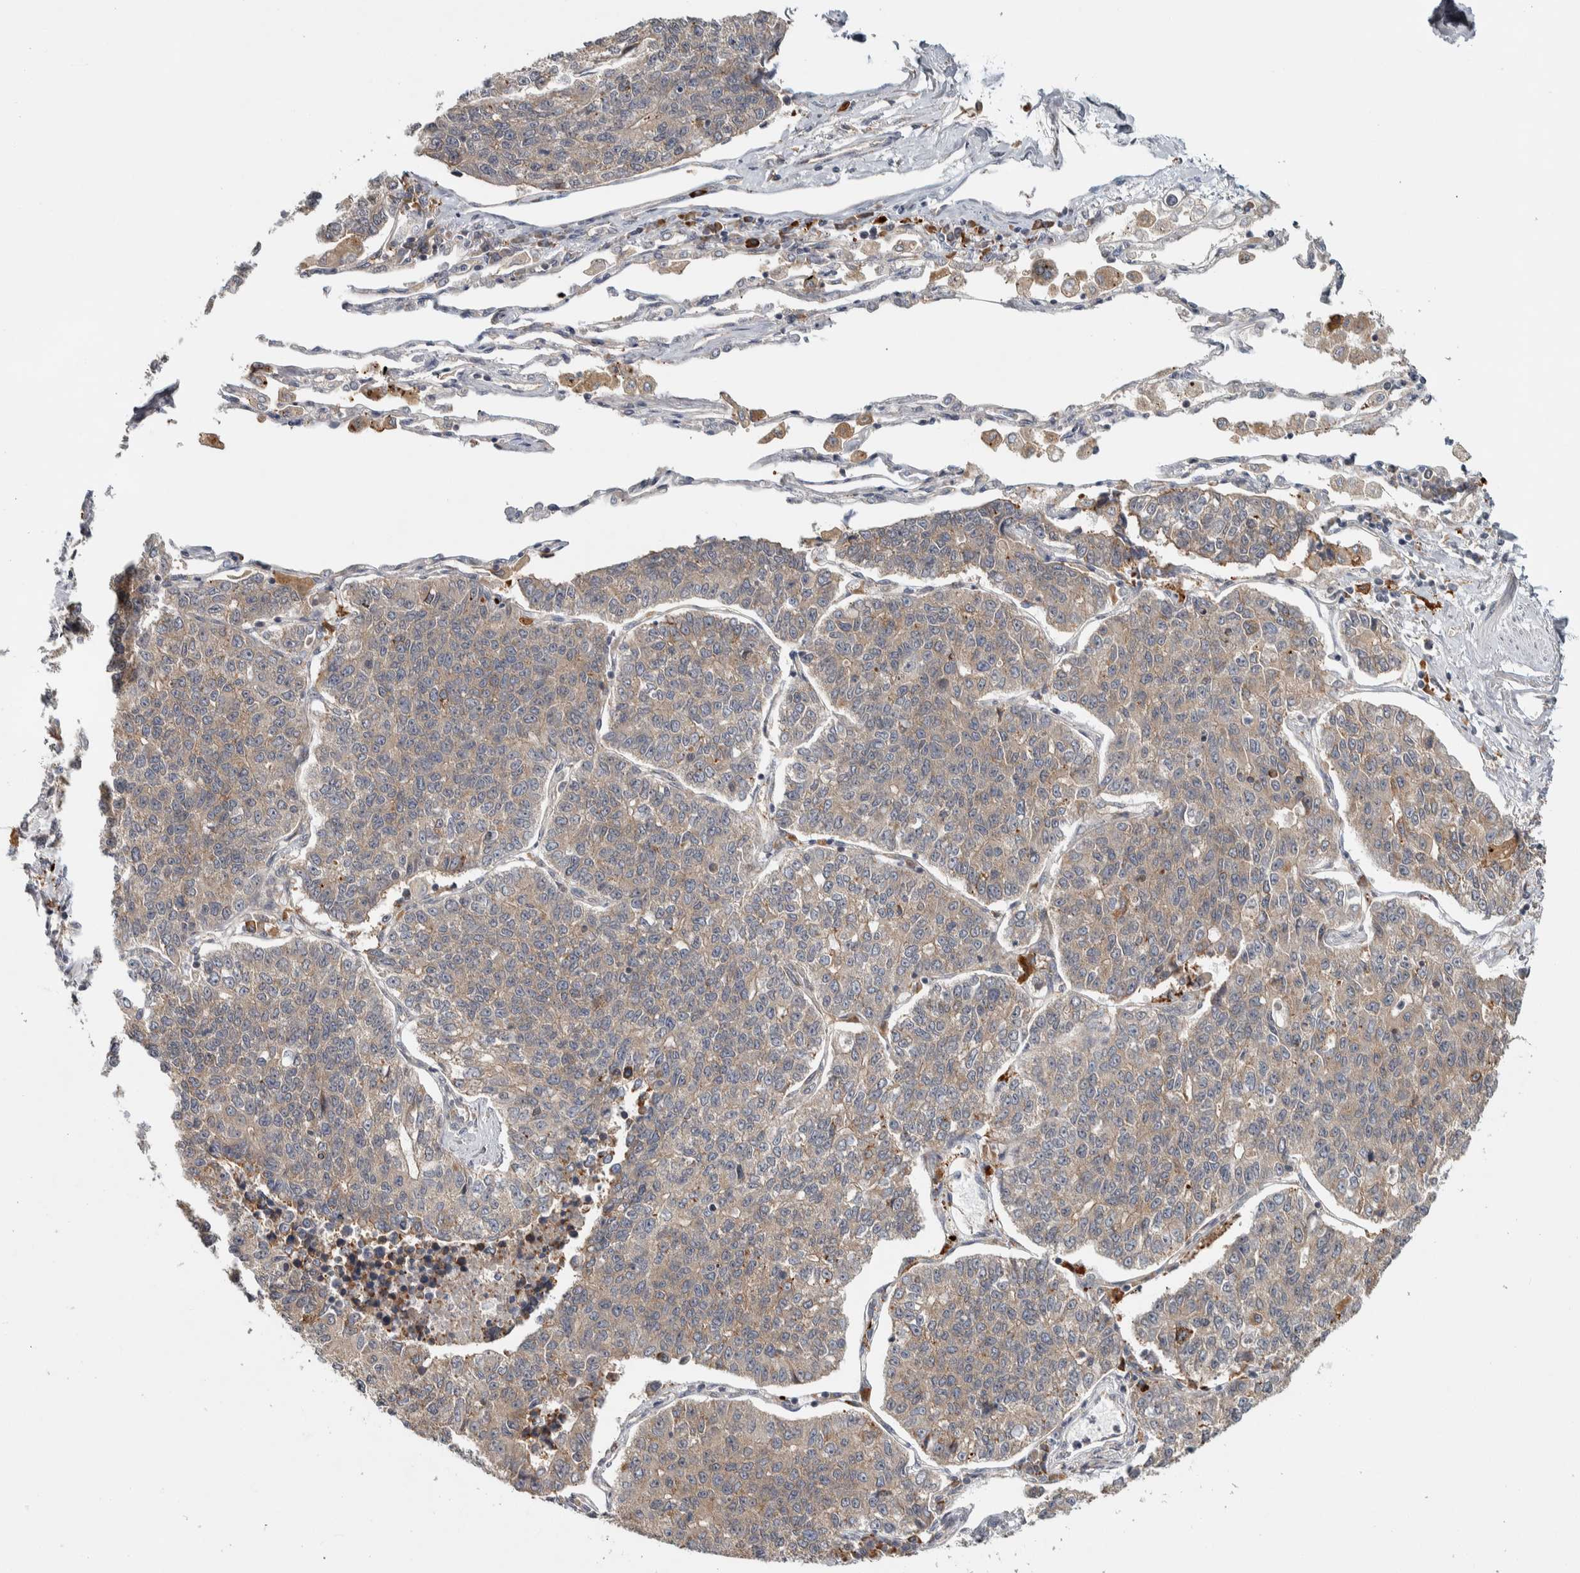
{"staining": {"intensity": "weak", "quantity": "<25%", "location": "cytoplasmic/membranous"}, "tissue": "lung cancer", "cell_type": "Tumor cells", "image_type": "cancer", "snomed": [{"axis": "morphology", "description": "Adenocarcinoma, NOS"}, {"axis": "topography", "description": "Lung"}], "caption": "Immunohistochemical staining of human lung cancer demonstrates no significant staining in tumor cells.", "gene": "TBC1D31", "patient": {"sex": "male", "age": 49}}